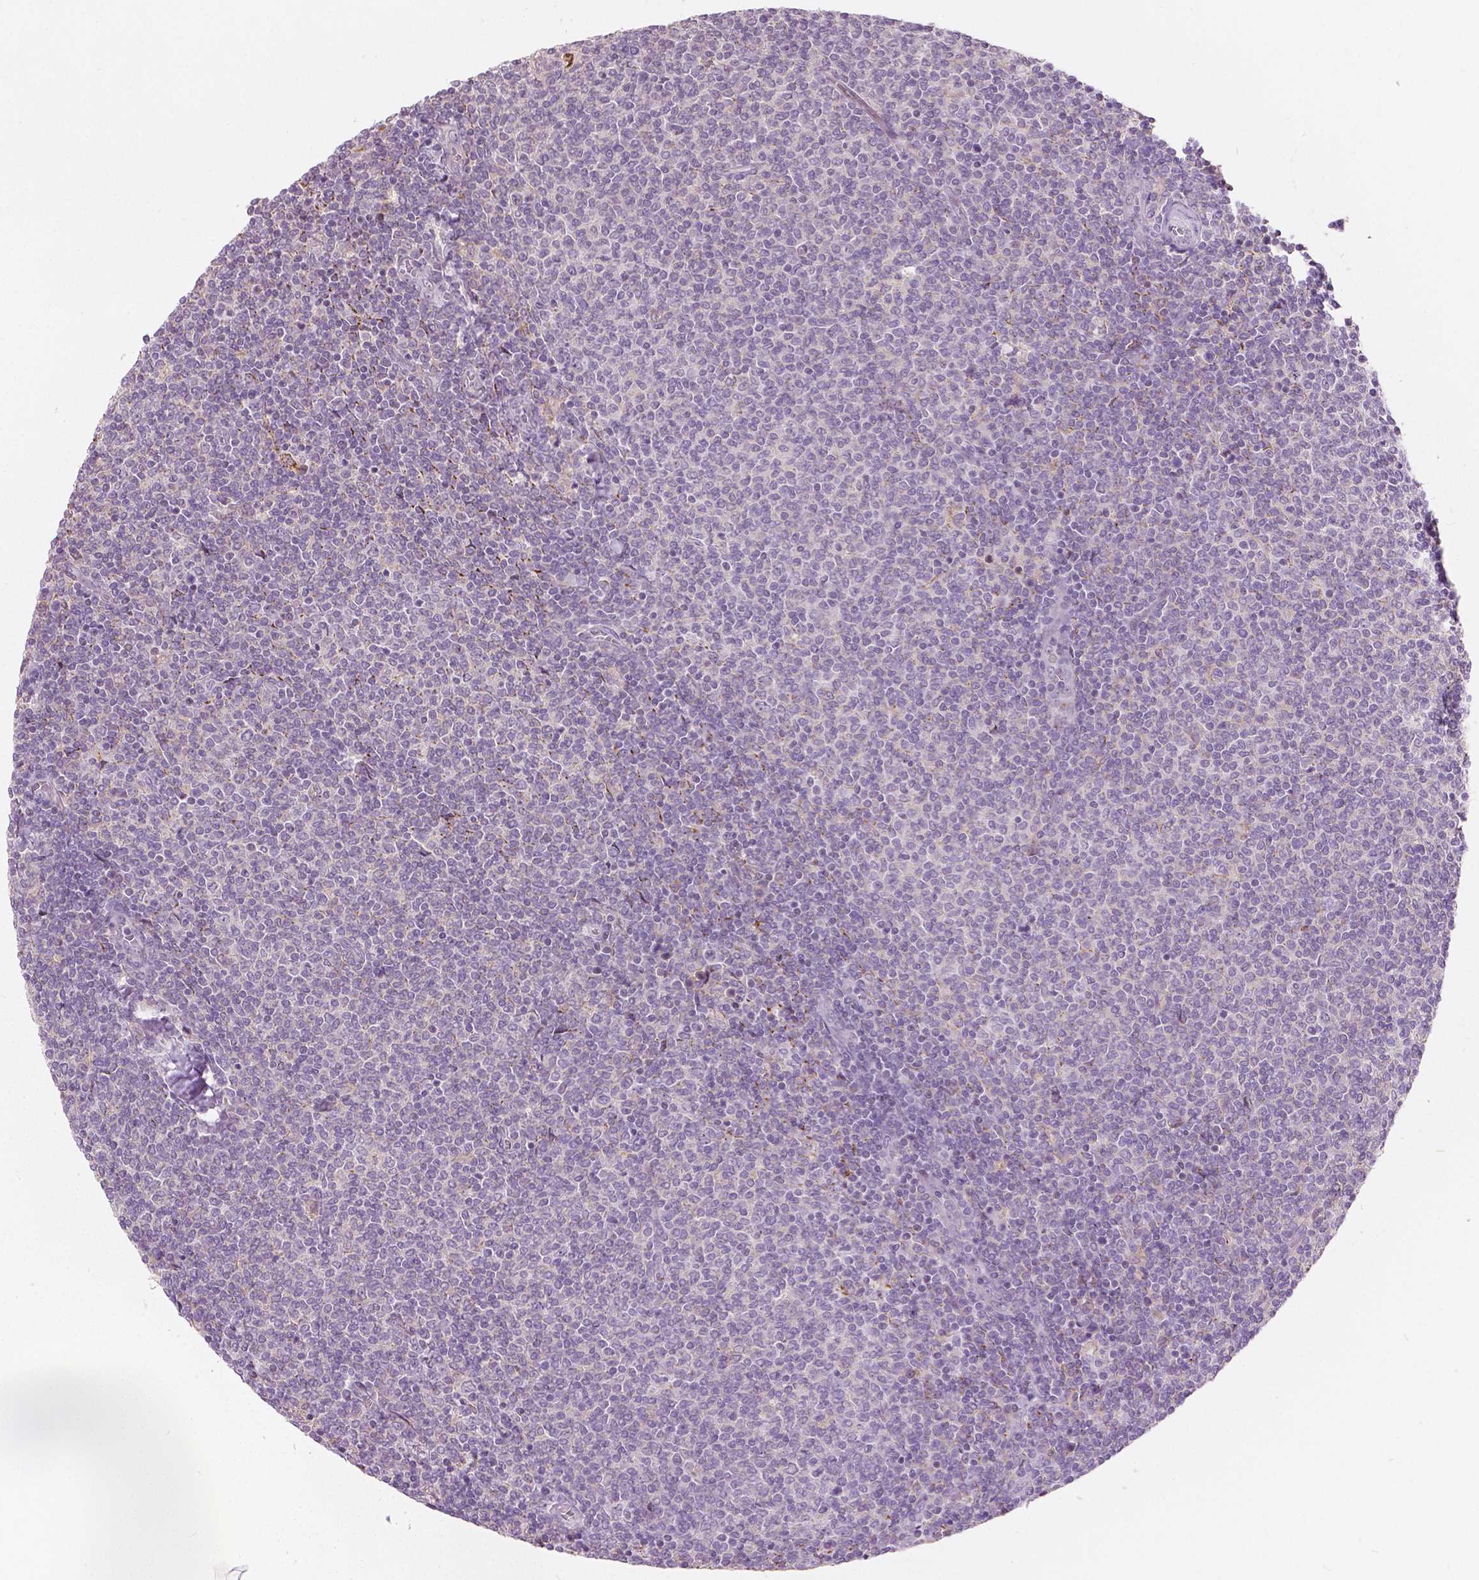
{"staining": {"intensity": "negative", "quantity": "none", "location": "none"}, "tissue": "lymphoma", "cell_type": "Tumor cells", "image_type": "cancer", "snomed": [{"axis": "morphology", "description": "Malignant lymphoma, non-Hodgkin's type, Low grade"}, {"axis": "topography", "description": "Lymph node"}], "caption": "This is an immunohistochemistry (IHC) histopathology image of human malignant lymphoma, non-Hodgkin's type (low-grade). There is no staining in tumor cells.", "gene": "DLX6", "patient": {"sex": "male", "age": 52}}